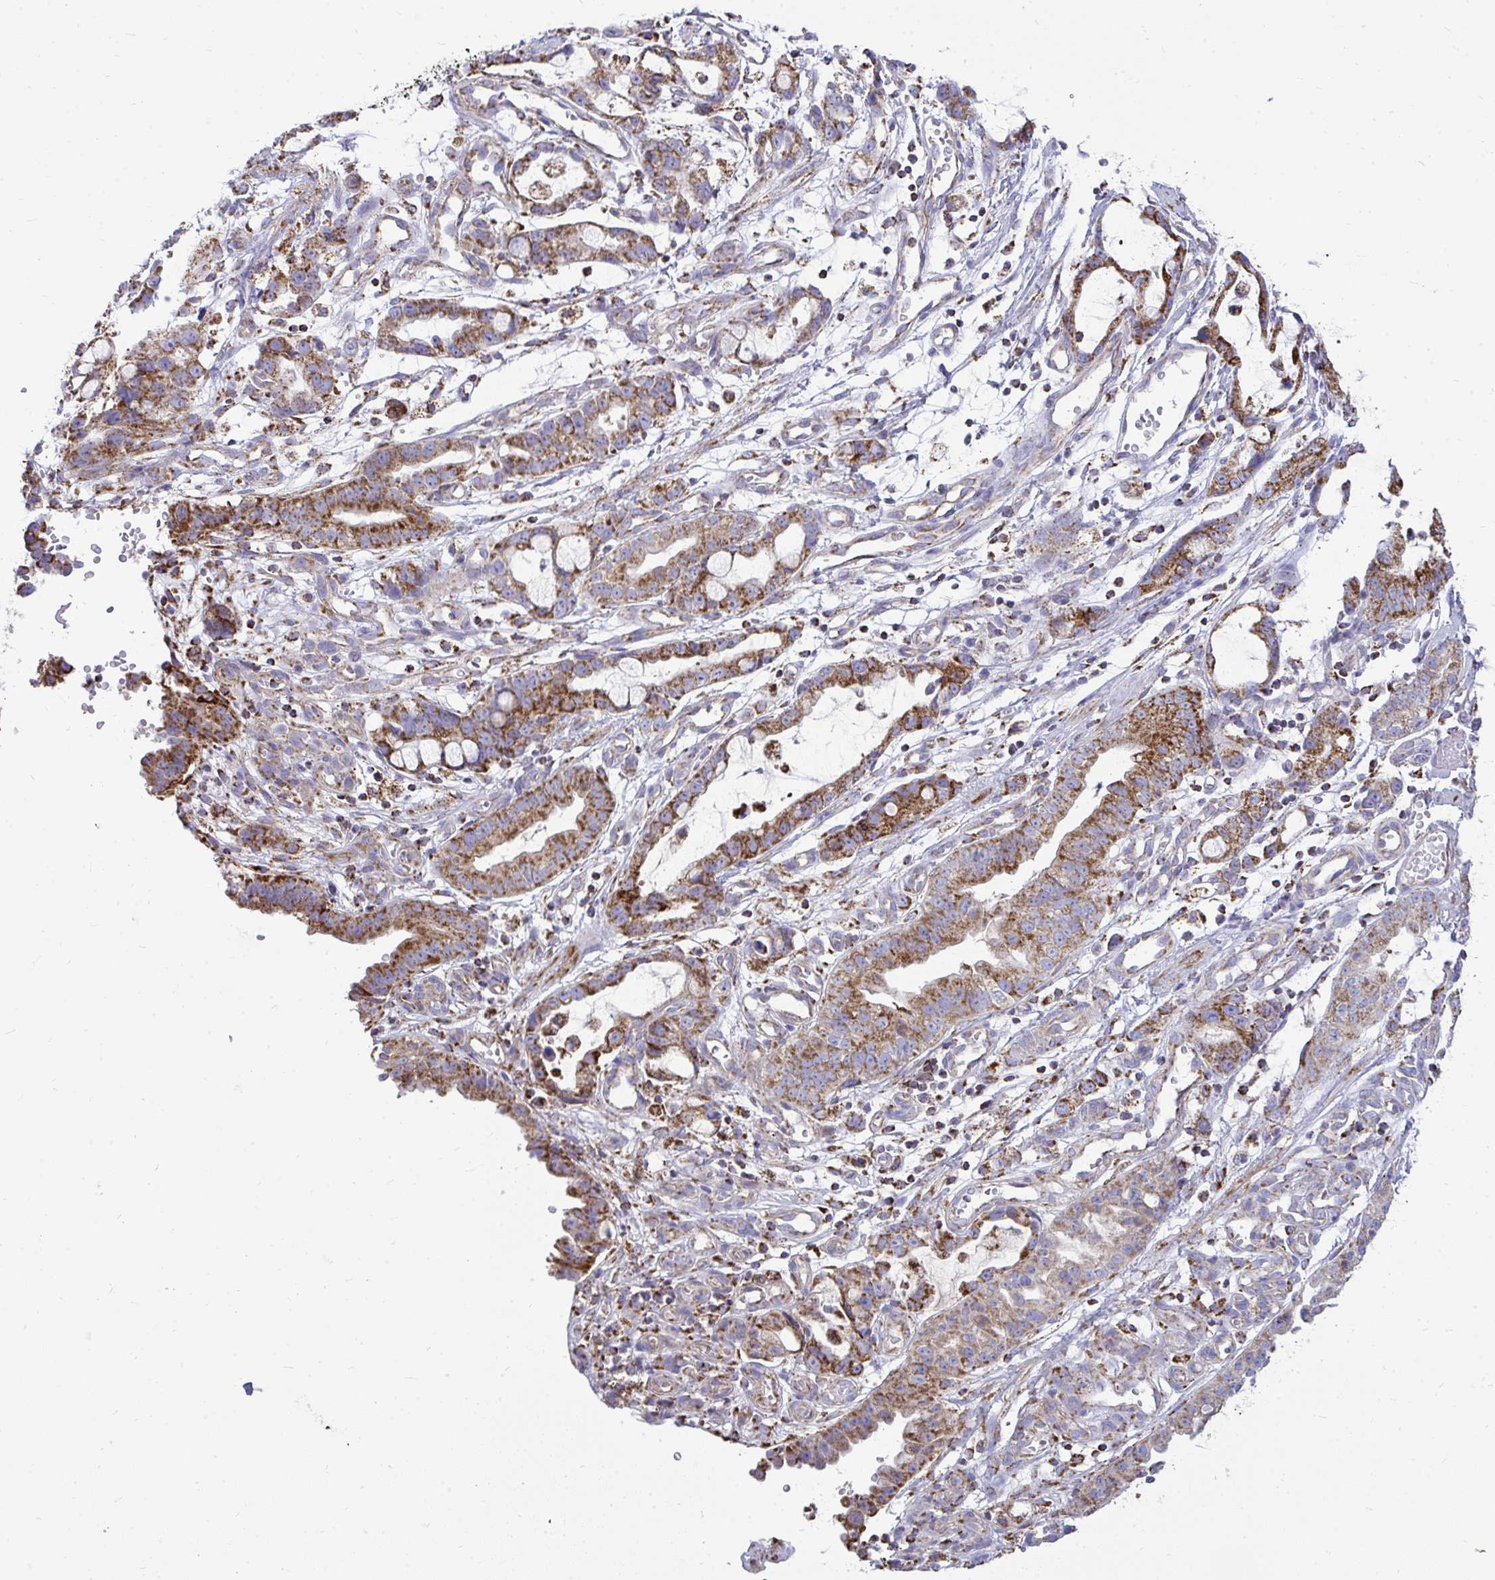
{"staining": {"intensity": "strong", "quantity": "25%-75%", "location": "cytoplasmic/membranous"}, "tissue": "stomach cancer", "cell_type": "Tumor cells", "image_type": "cancer", "snomed": [{"axis": "morphology", "description": "Adenocarcinoma, NOS"}, {"axis": "topography", "description": "Stomach"}], "caption": "A brown stain shows strong cytoplasmic/membranous staining of a protein in adenocarcinoma (stomach) tumor cells.", "gene": "SPTBN2", "patient": {"sex": "male", "age": 55}}